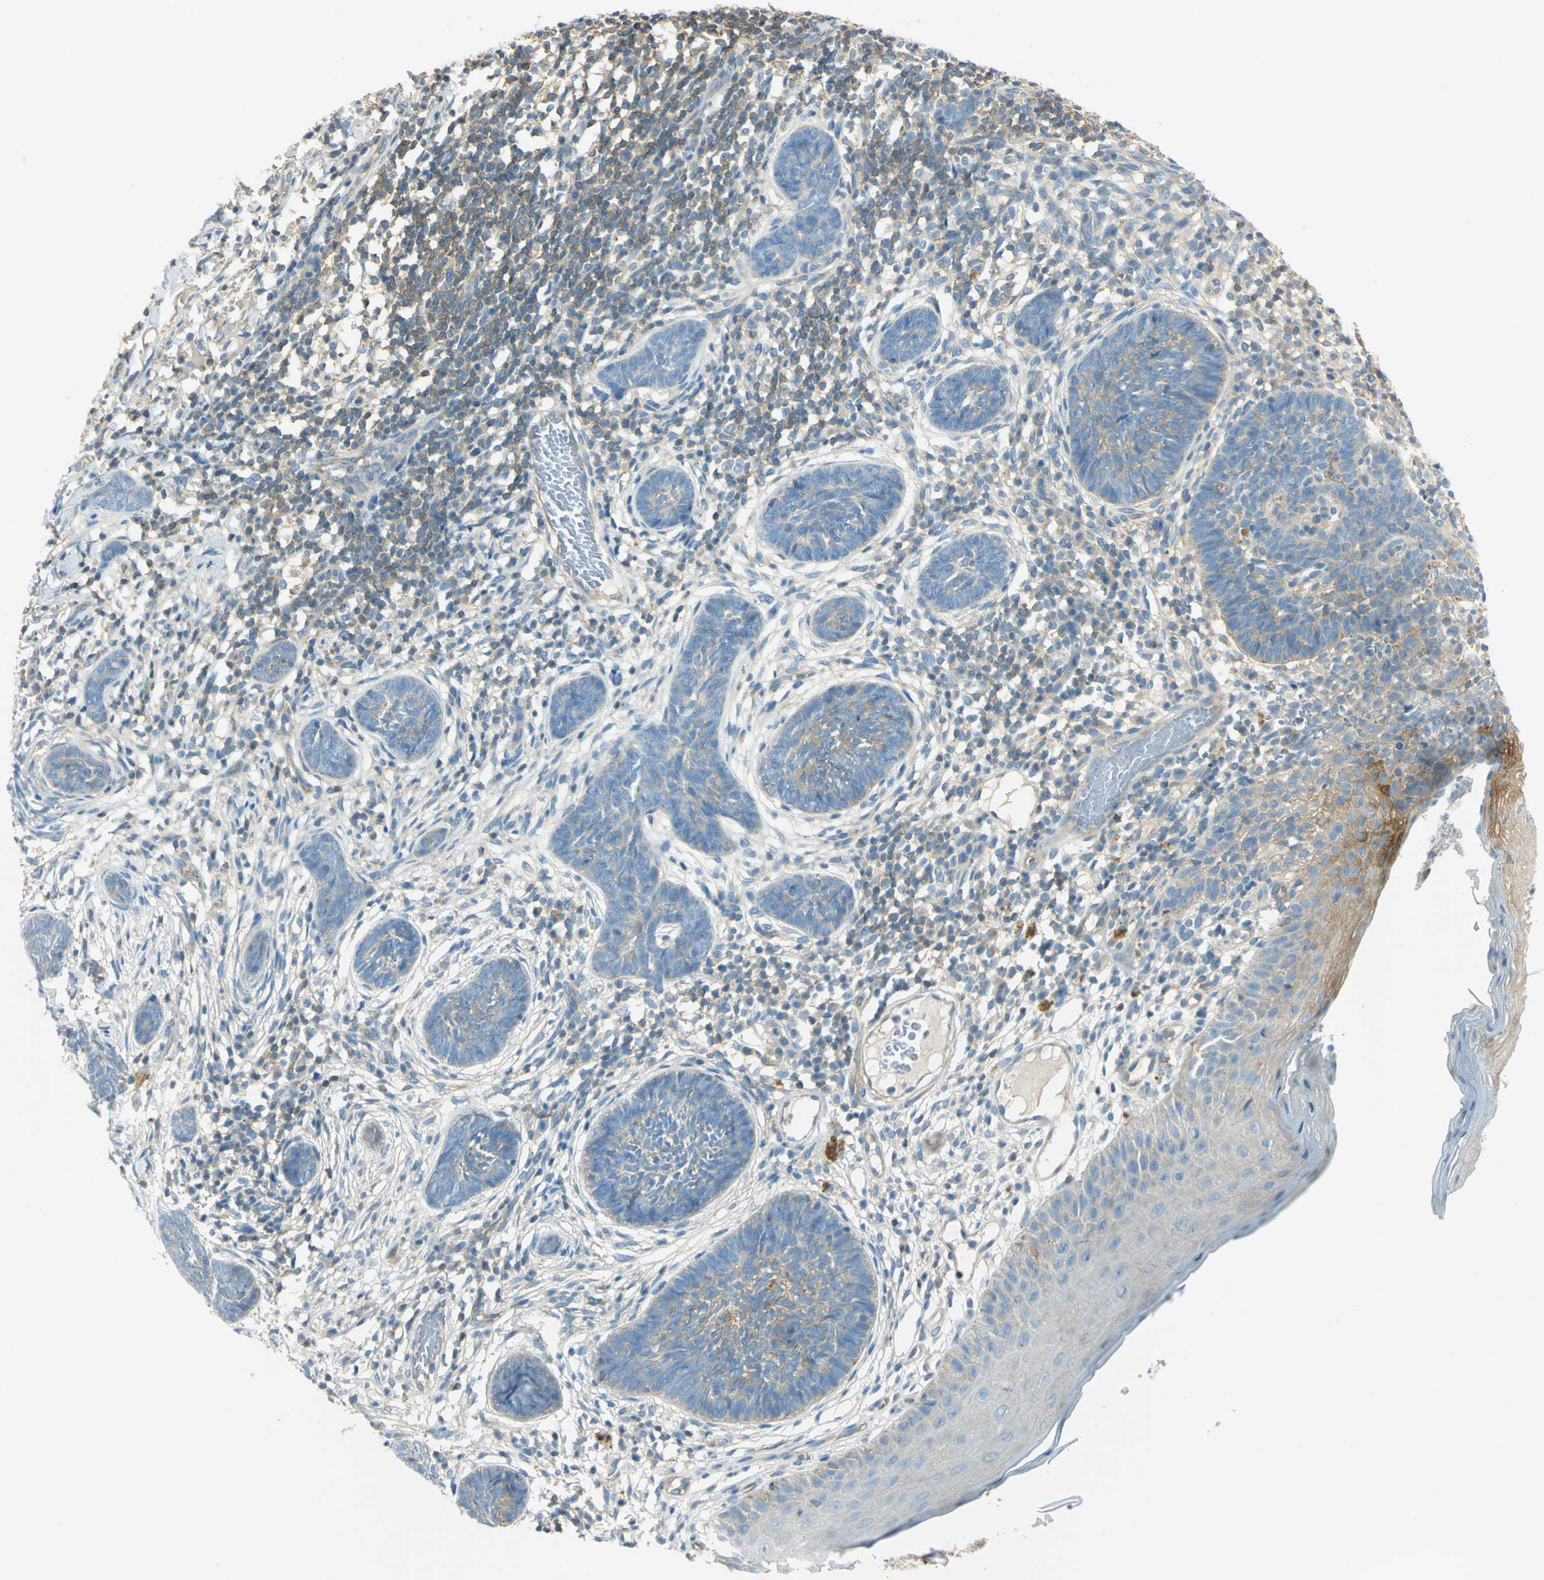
{"staining": {"intensity": "weak", "quantity": "<25%", "location": "cytoplasmic/membranous"}, "tissue": "skin cancer", "cell_type": "Tumor cells", "image_type": "cancer", "snomed": [{"axis": "morphology", "description": "Normal tissue, NOS"}, {"axis": "morphology", "description": "Basal cell carcinoma"}, {"axis": "topography", "description": "Skin"}], "caption": "IHC image of skin cancer (basal cell carcinoma) stained for a protein (brown), which exhibits no staining in tumor cells. The staining is performed using DAB brown chromogen with nuclei counter-stained in using hematoxylin.", "gene": "TSC22D2", "patient": {"sex": "male", "age": 87}}